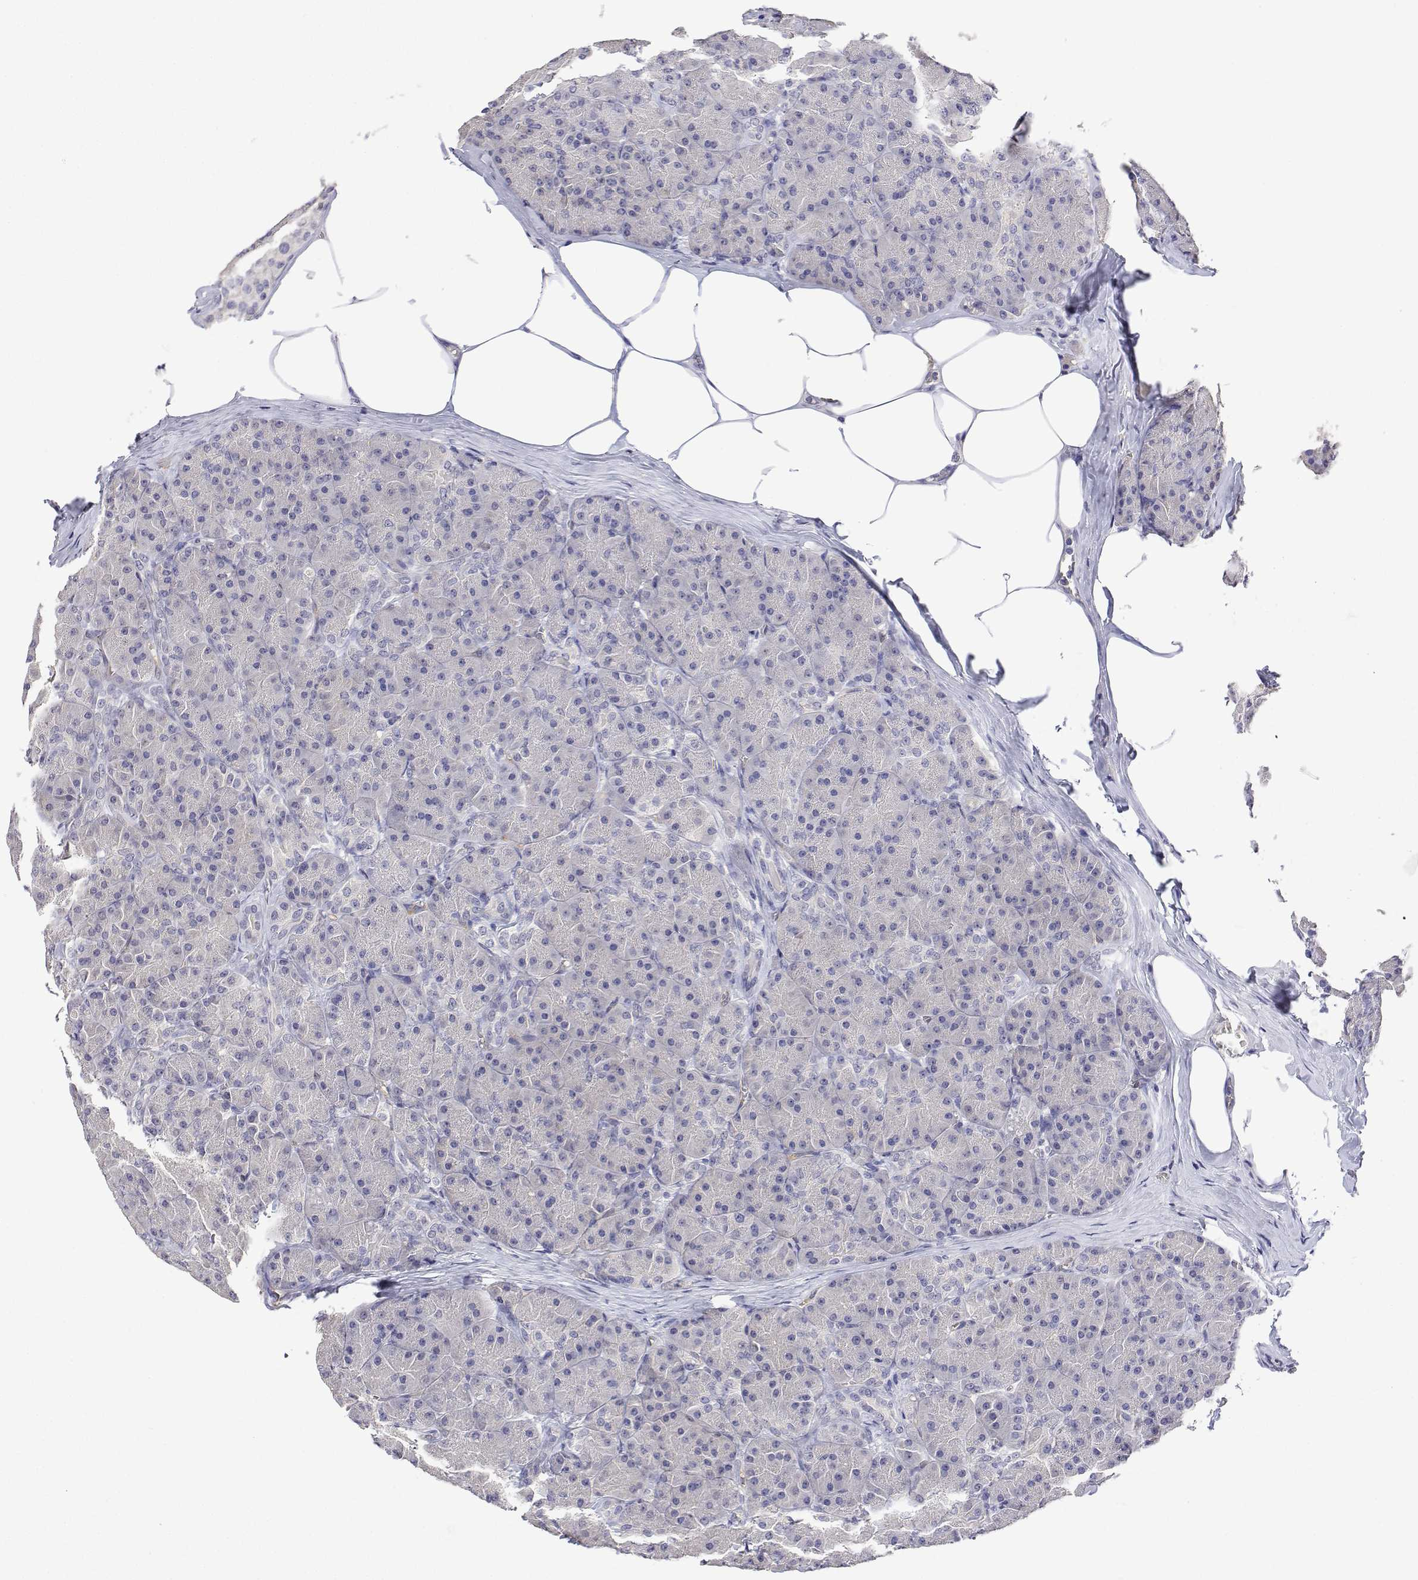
{"staining": {"intensity": "negative", "quantity": "none", "location": "none"}, "tissue": "pancreas", "cell_type": "Exocrine glandular cells", "image_type": "normal", "snomed": [{"axis": "morphology", "description": "Normal tissue, NOS"}, {"axis": "topography", "description": "Pancreas"}], "caption": "Immunohistochemical staining of normal pancreas exhibits no significant expression in exocrine glandular cells. The staining is performed using DAB (3,3'-diaminobenzidine) brown chromogen with nuclei counter-stained in using hematoxylin.", "gene": "PLCB1", "patient": {"sex": "male", "age": 57}}